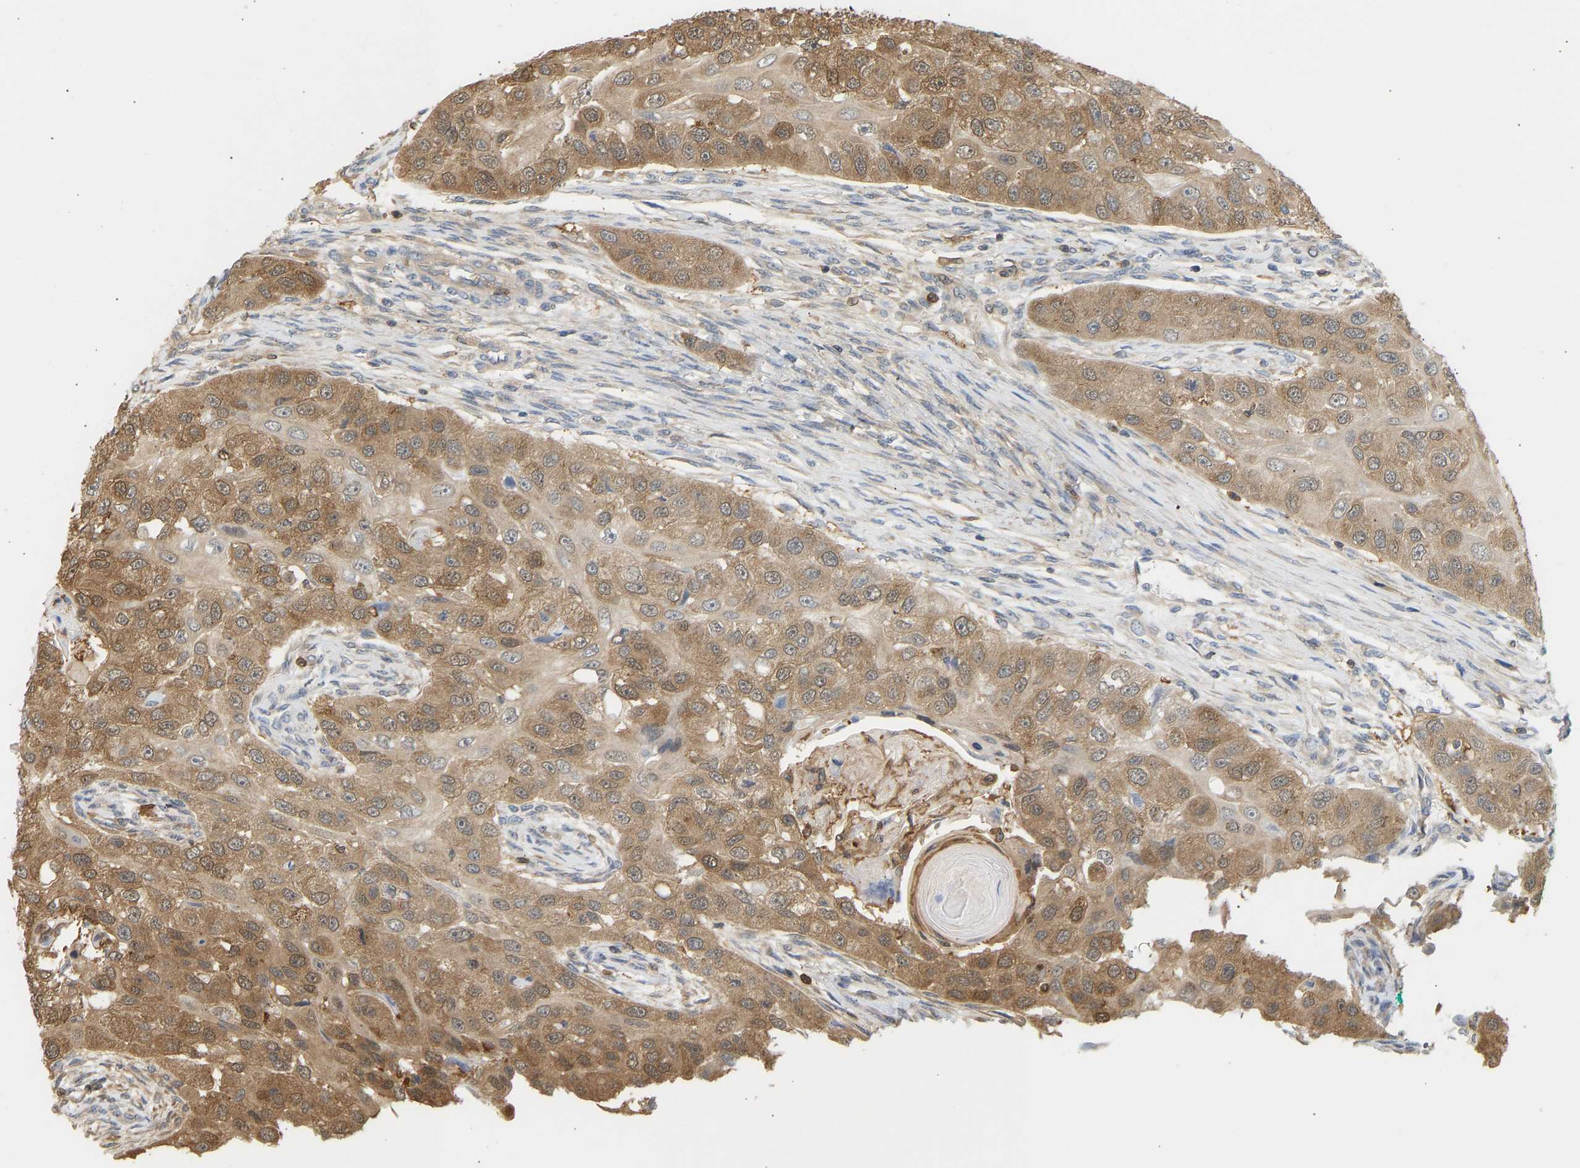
{"staining": {"intensity": "moderate", "quantity": ">75%", "location": "cytoplasmic/membranous"}, "tissue": "head and neck cancer", "cell_type": "Tumor cells", "image_type": "cancer", "snomed": [{"axis": "morphology", "description": "Normal tissue, NOS"}, {"axis": "morphology", "description": "Squamous cell carcinoma, NOS"}, {"axis": "topography", "description": "Skeletal muscle"}, {"axis": "topography", "description": "Head-Neck"}], "caption": "Head and neck squamous cell carcinoma tissue shows moderate cytoplasmic/membranous staining in approximately >75% of tumor cells, visualized by immunohistochemistry.", "gene": "ENO1", "patient": {"sex": "male", "age": 51}}